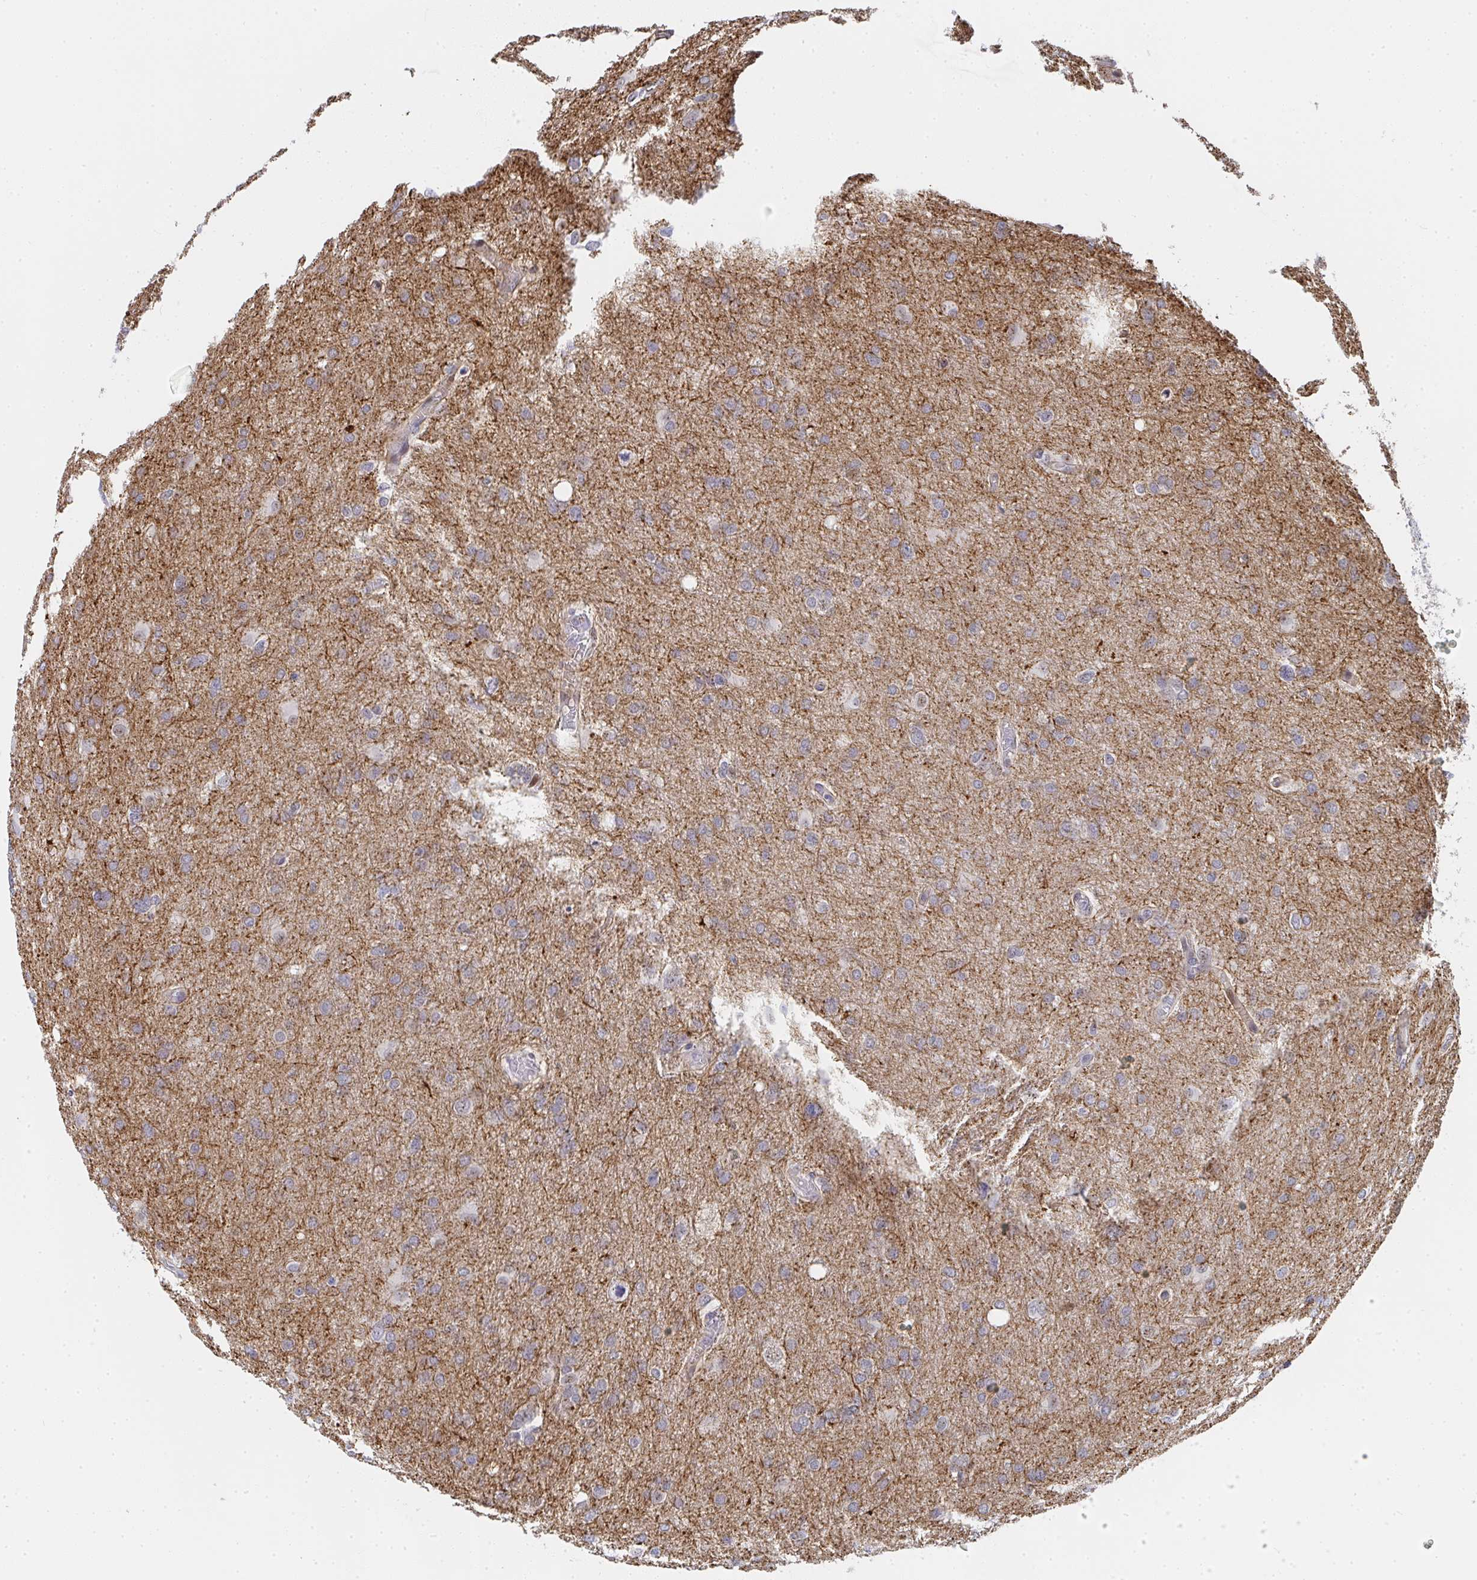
{"staining": {"intensity": "weak", "quantity": "25%-75%", "location": "cytoplasmic/membranous"}, "tissue": "glioma", "cell_type": "Tumor cells", "image_type": "cancer", "snomed": [{"axis": "morphology", "description": "Glioma, malignant, High grade"}, {"axis": "topography", "description": "Brain"}], "caption": "Protein expression analysis of glioma reveals weak cytoplasmic/membranous expression in about 25%-75% of tumor cells.", "gene": "ZIC3", "patient": {"sex": "male", "age": 53}}